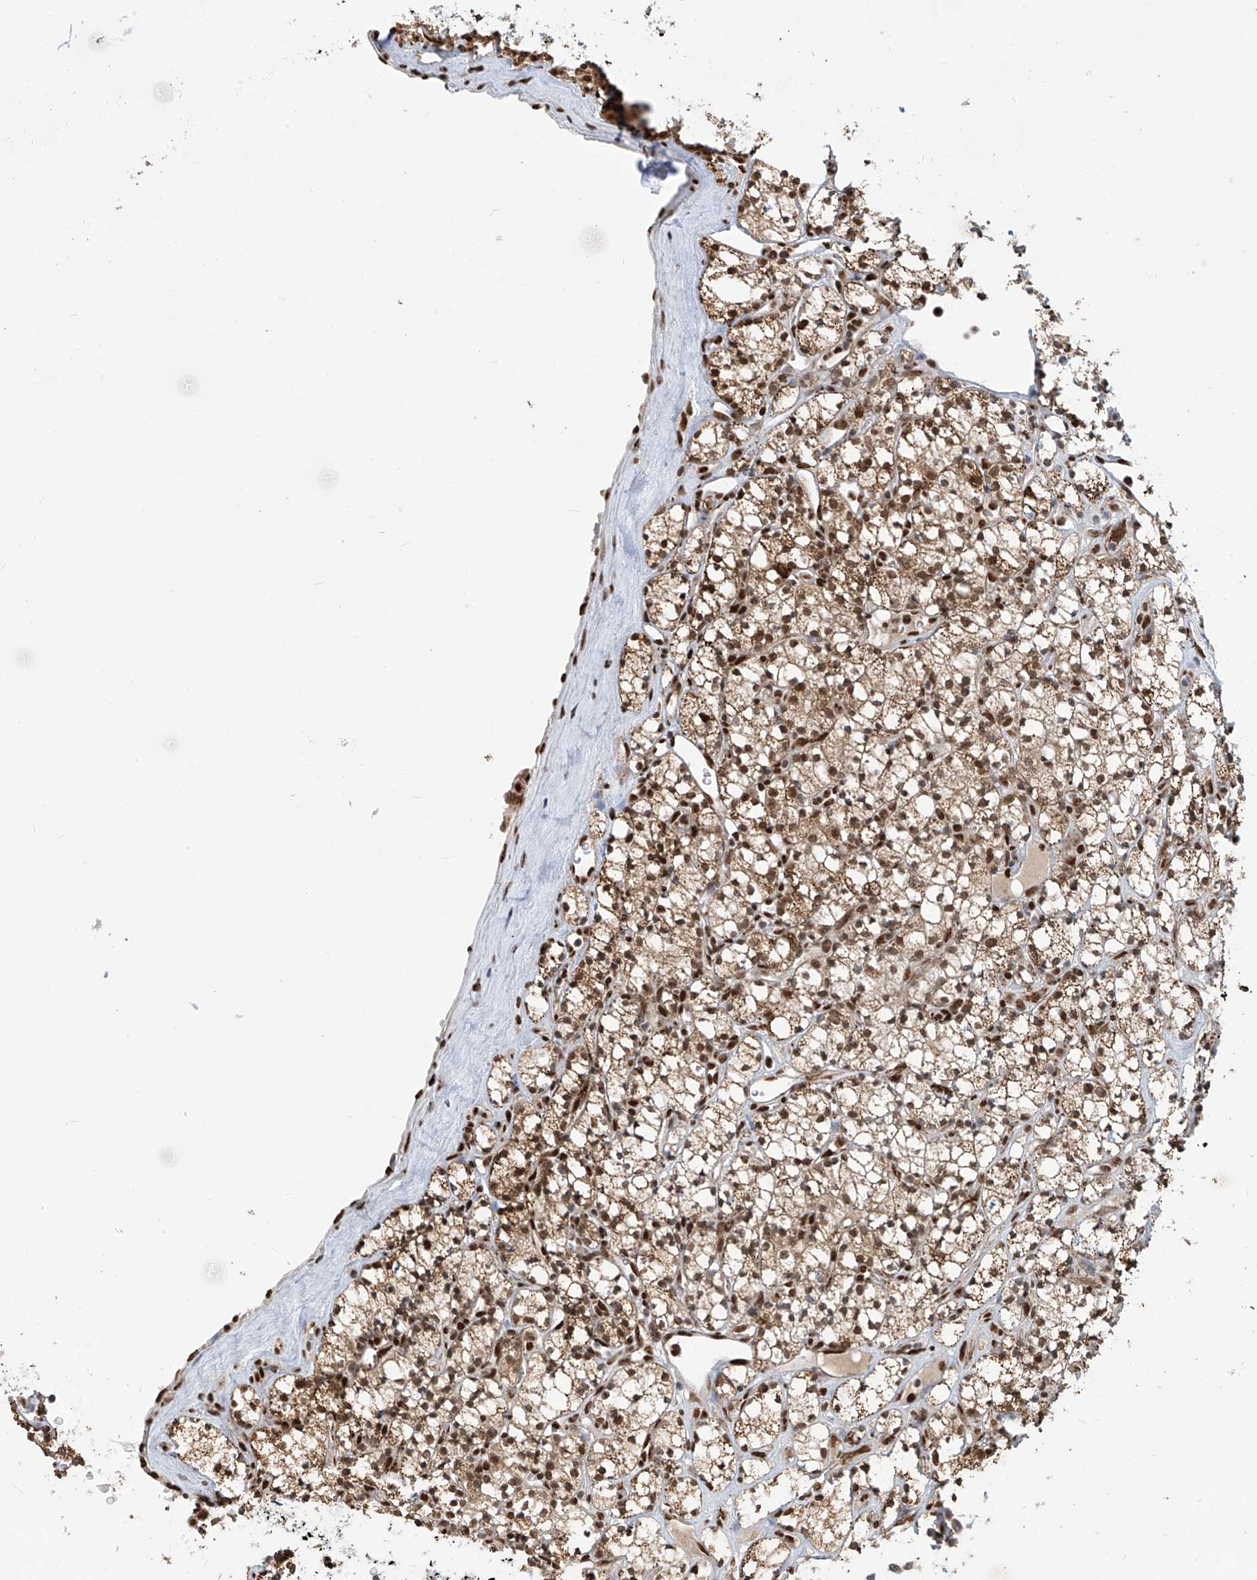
{"staining": {"intensity": "moderate", "quantity": ">75%", "location": "cytoplasmic/membranous,nuclear"}, "tissue": "renal cancer", "cell_type": "Tumor cells", "image_type": "cancer", "snomed": [{"axis": "morphology", "description": "Adenocarcinoma, NOS"}, {"axis": "topography", "description": "Kidney"}], "caption": "A medium amount of moderate cytoplasmic/membranous and nuclear positivity is present in approximately >75% of tumor cells in renal cancer tissue.", "gene": "PM20D2", "patient": {"sex": "male", "age": 77}}